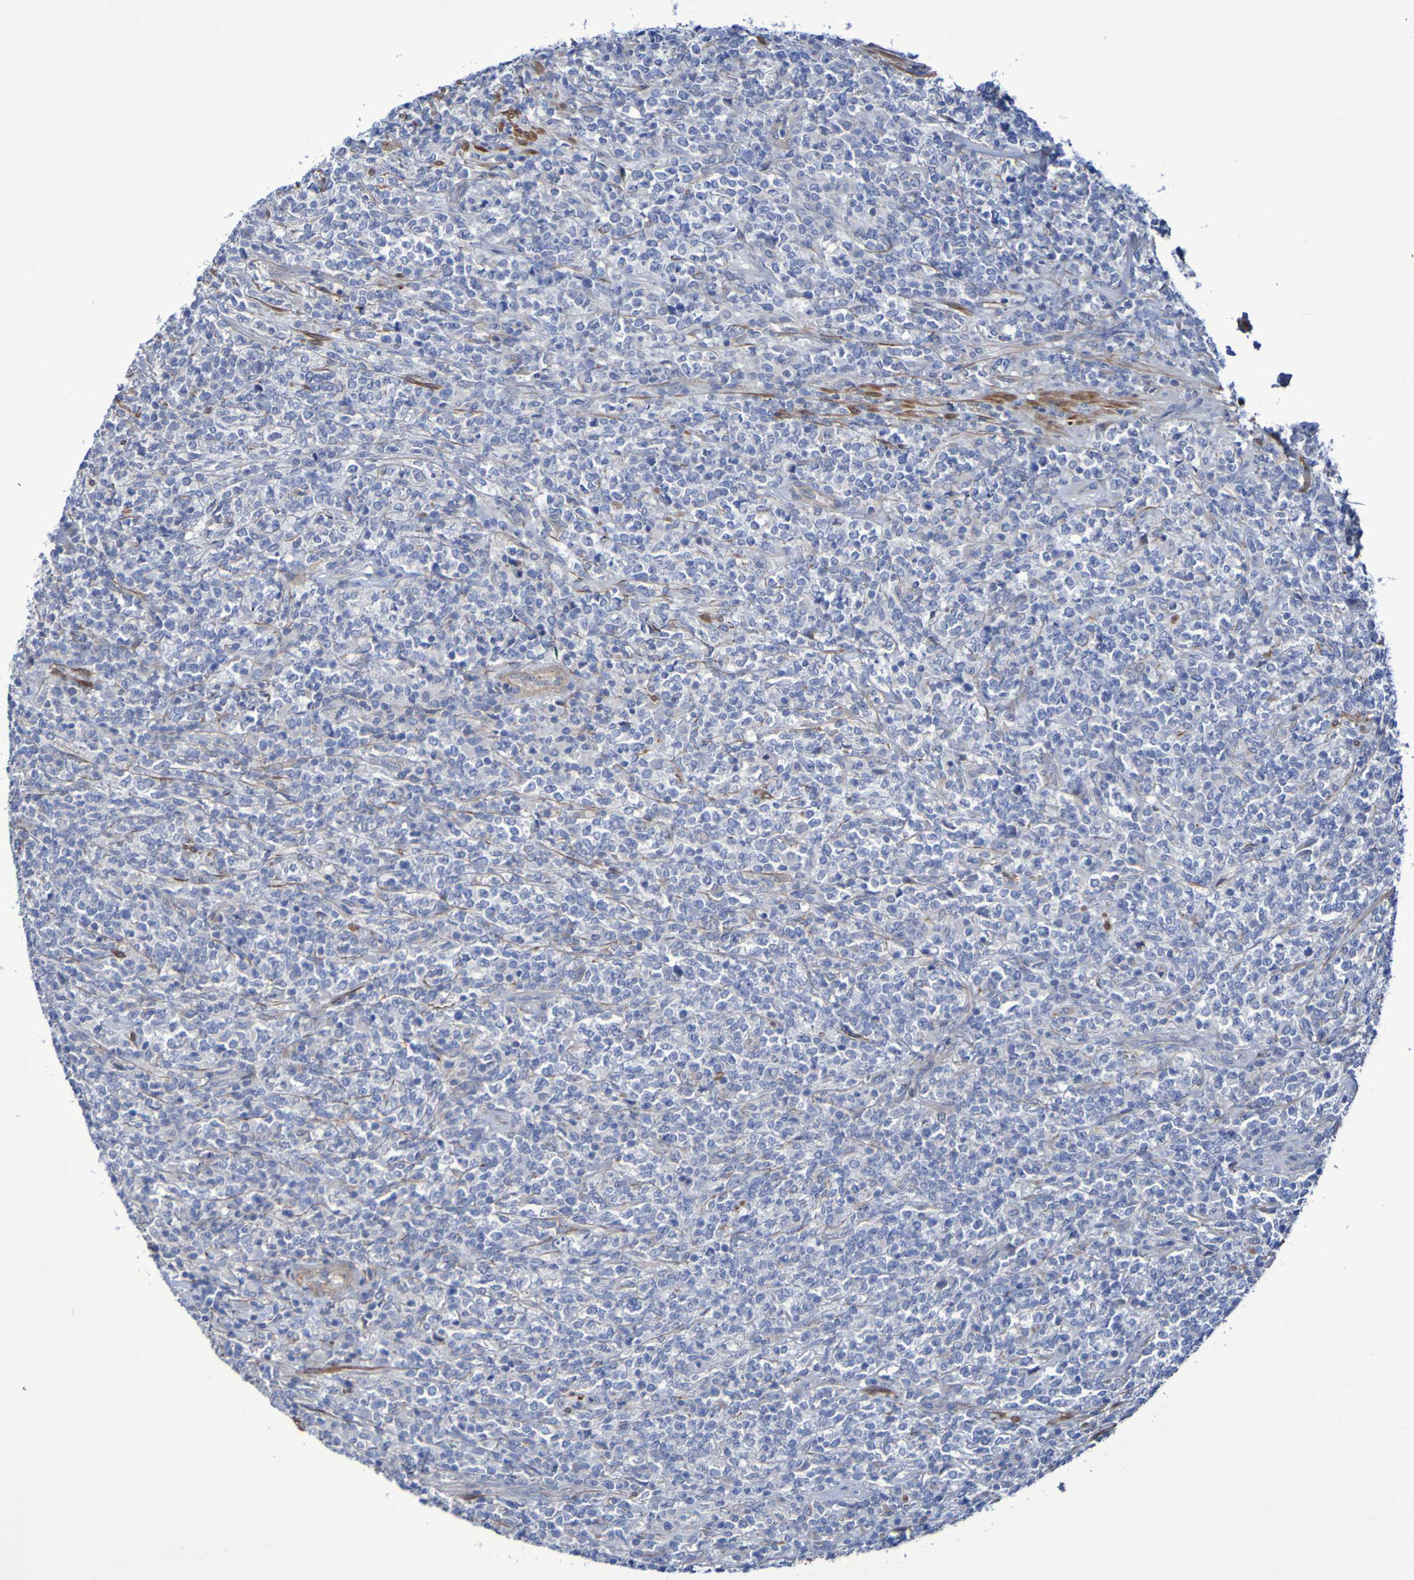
{"staining": {"intensity": "negative", "quantity": "none", "location": "none"}, "tissue": "lymphoma", "cell_type": "Tumor cells", "image_type": "cancer", "snomed": [{"axis": "morphology", "description": "Malignant lymphoma, non-Hodgkin's type, High grade"}, {"axis": "topography", "description": "Soft tissue"}], "caption": "Immunohistochemical staining of human lymphoma exhibits no significant staining in tumor cells.", "gene": "LPP", "patient": {"sex": "male", "age": 18}}